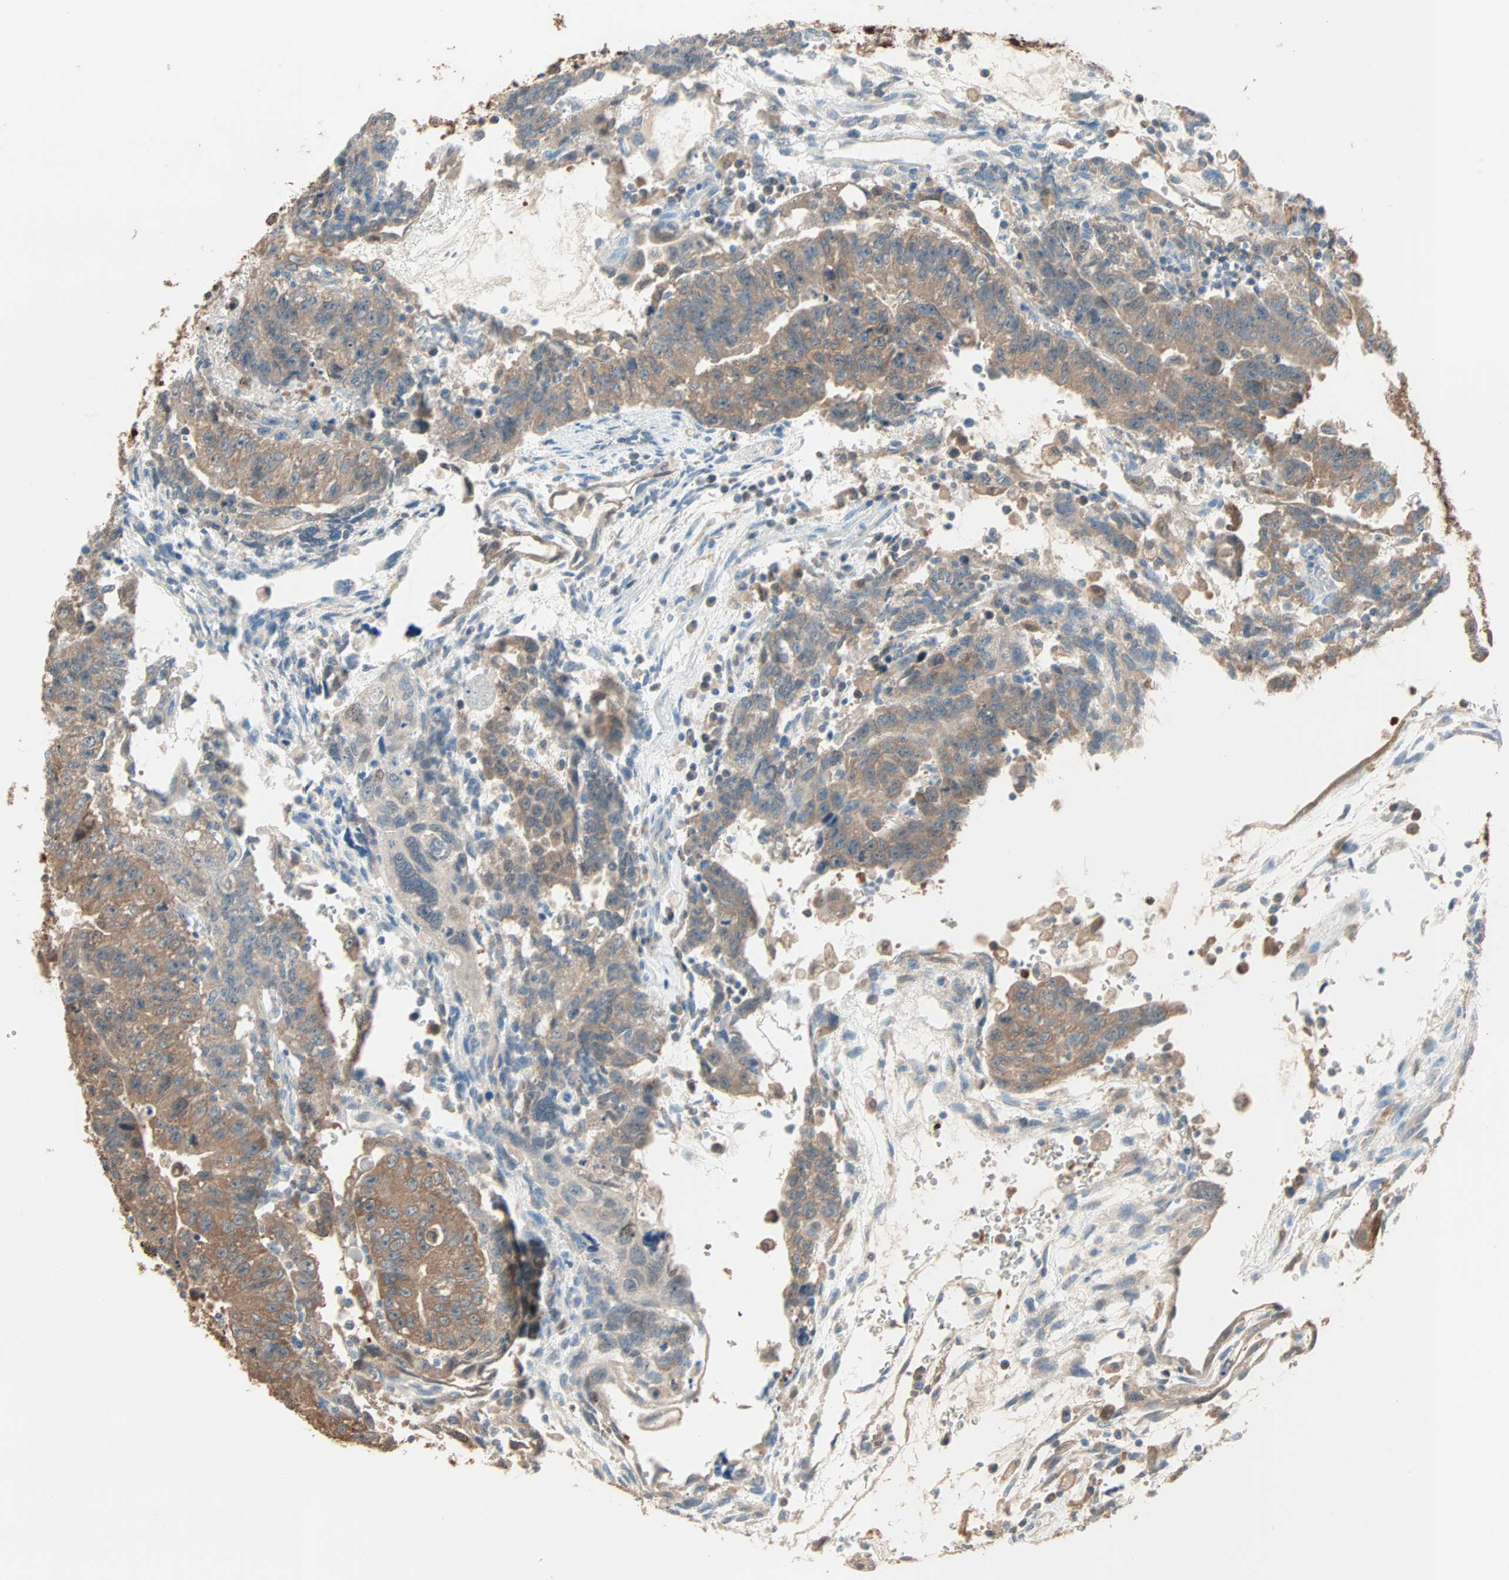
{"staining": {"intensity": "strong", "quantity": ">75%", "location": "cytoplasmic/membranous"}, "tissue": "testis cancer", "cell_type": "Tumor cells", "image_type": "cancer", "snomed": [{"axis": "morphology", "description": "Seminoma, NOS"}, {"axis": "morphology", "description": "Carcinoma, Embryonal, NOS"}, {"axis": "topography", "description": "Testis"}], "caption": "Brown immunohistochemical staining in human testis seminoma reveals strong cytoplasmic/membranous positivity in about >75% of tumor cells. The staining was performed using DAB, with brown indicating positive protein expression. Nuclei are stained blue with hematoxylin.", "gene": "PRDX1", "patient": {"sex": "male", "age": 52}}